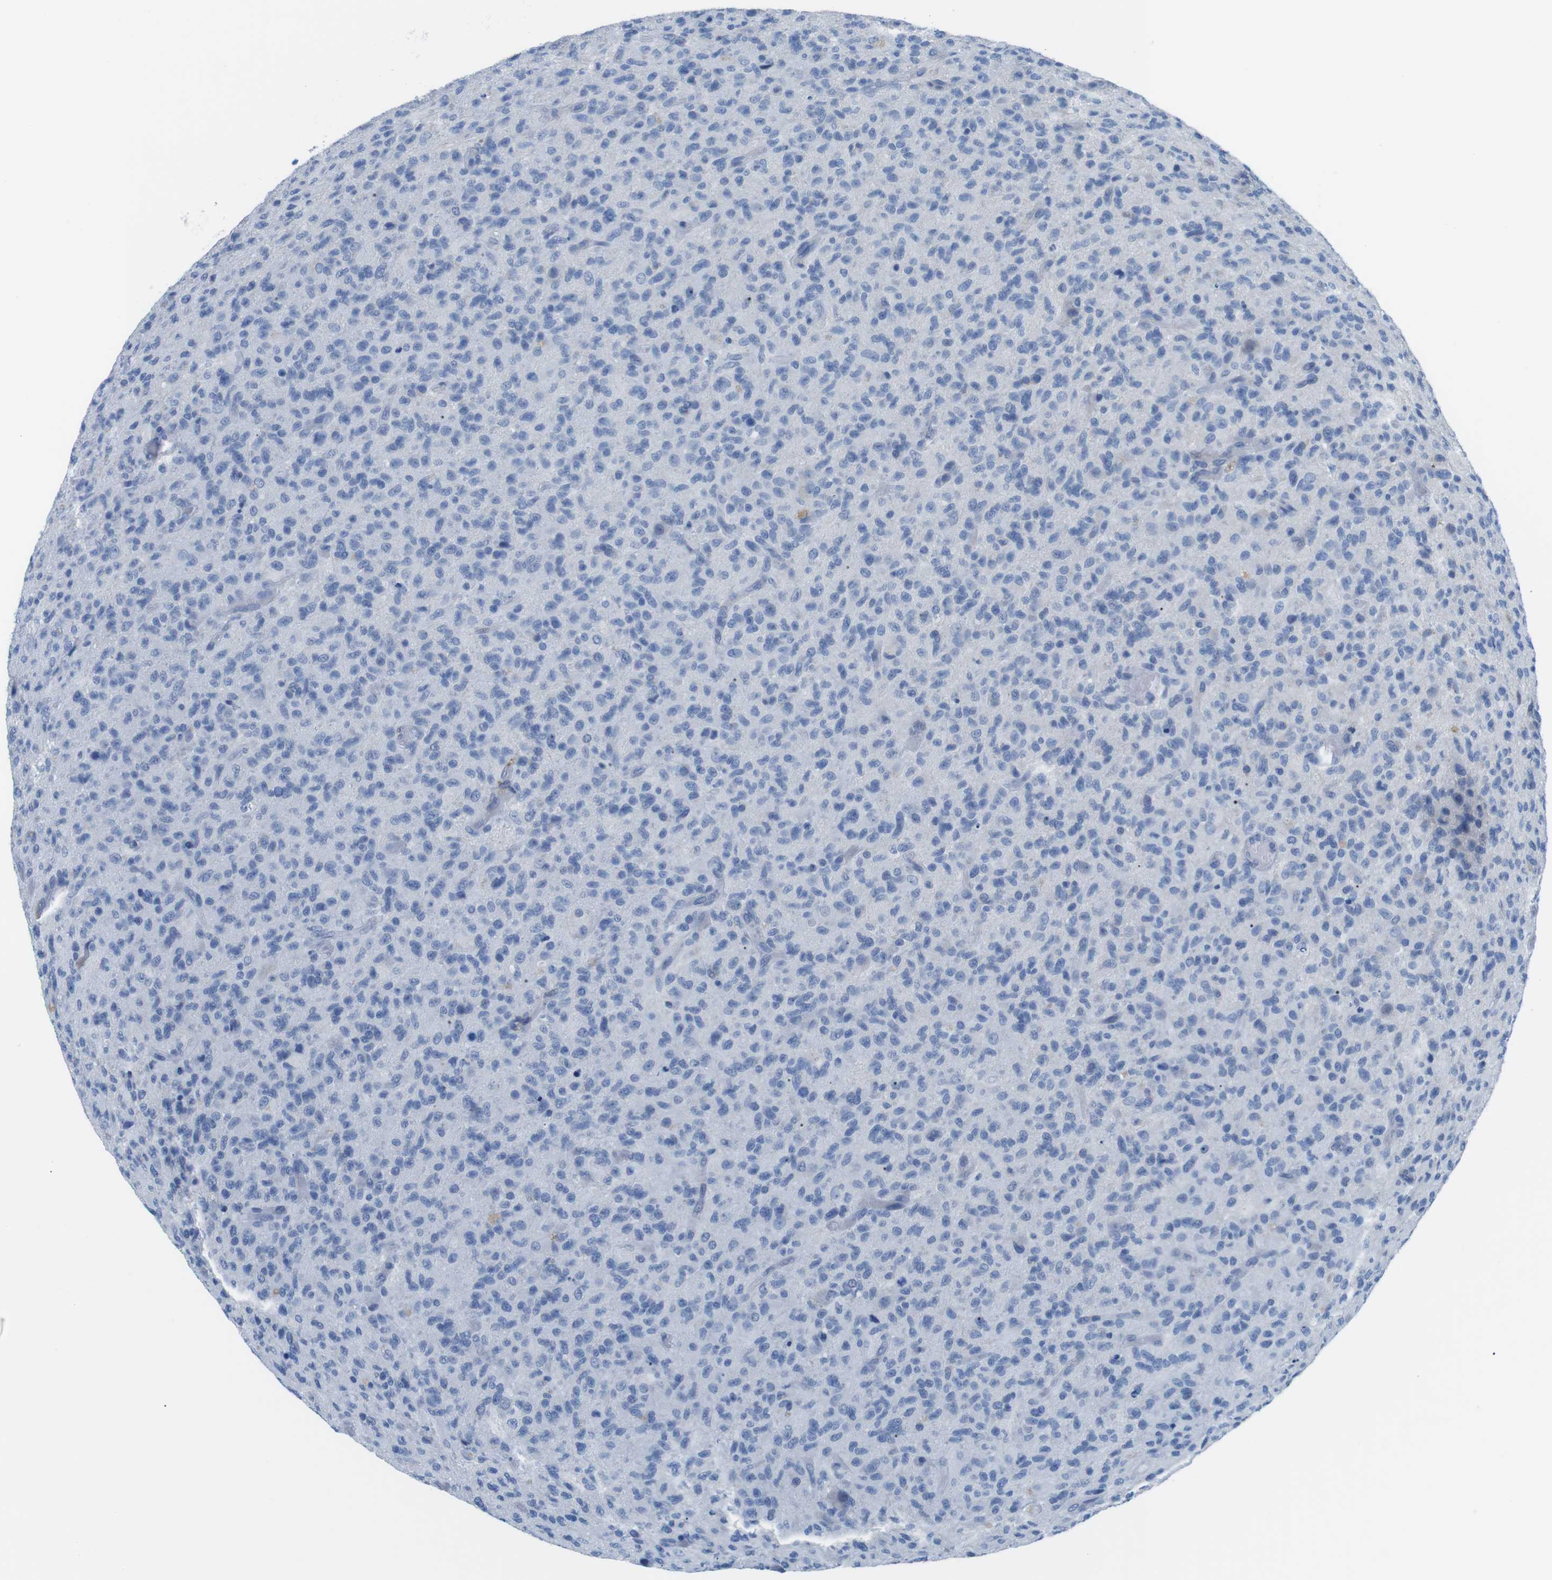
{"staining": {"intensity": "negative", "quantity": "none", "location": "none"}, "tissue": "glioma", "cell_type": "Tumor cells", "image_type": "cancer", "snomed": [{"axis": "morphology", "description": "Glioma, malignant, High grade"}, {"axis": "topography", "description": "Brain"}], "caption": "Tumor cells show no significant protein positivity in glioma. The staining was performed using DAB (3,3'-diaminobenzidine) to visualize the protein expression in brown, while the nuclei were stained in blue with hematoxylin (Magnification: 20x).", "gene": "MUC2", "patient": {"sex": "male", "age": 71}}